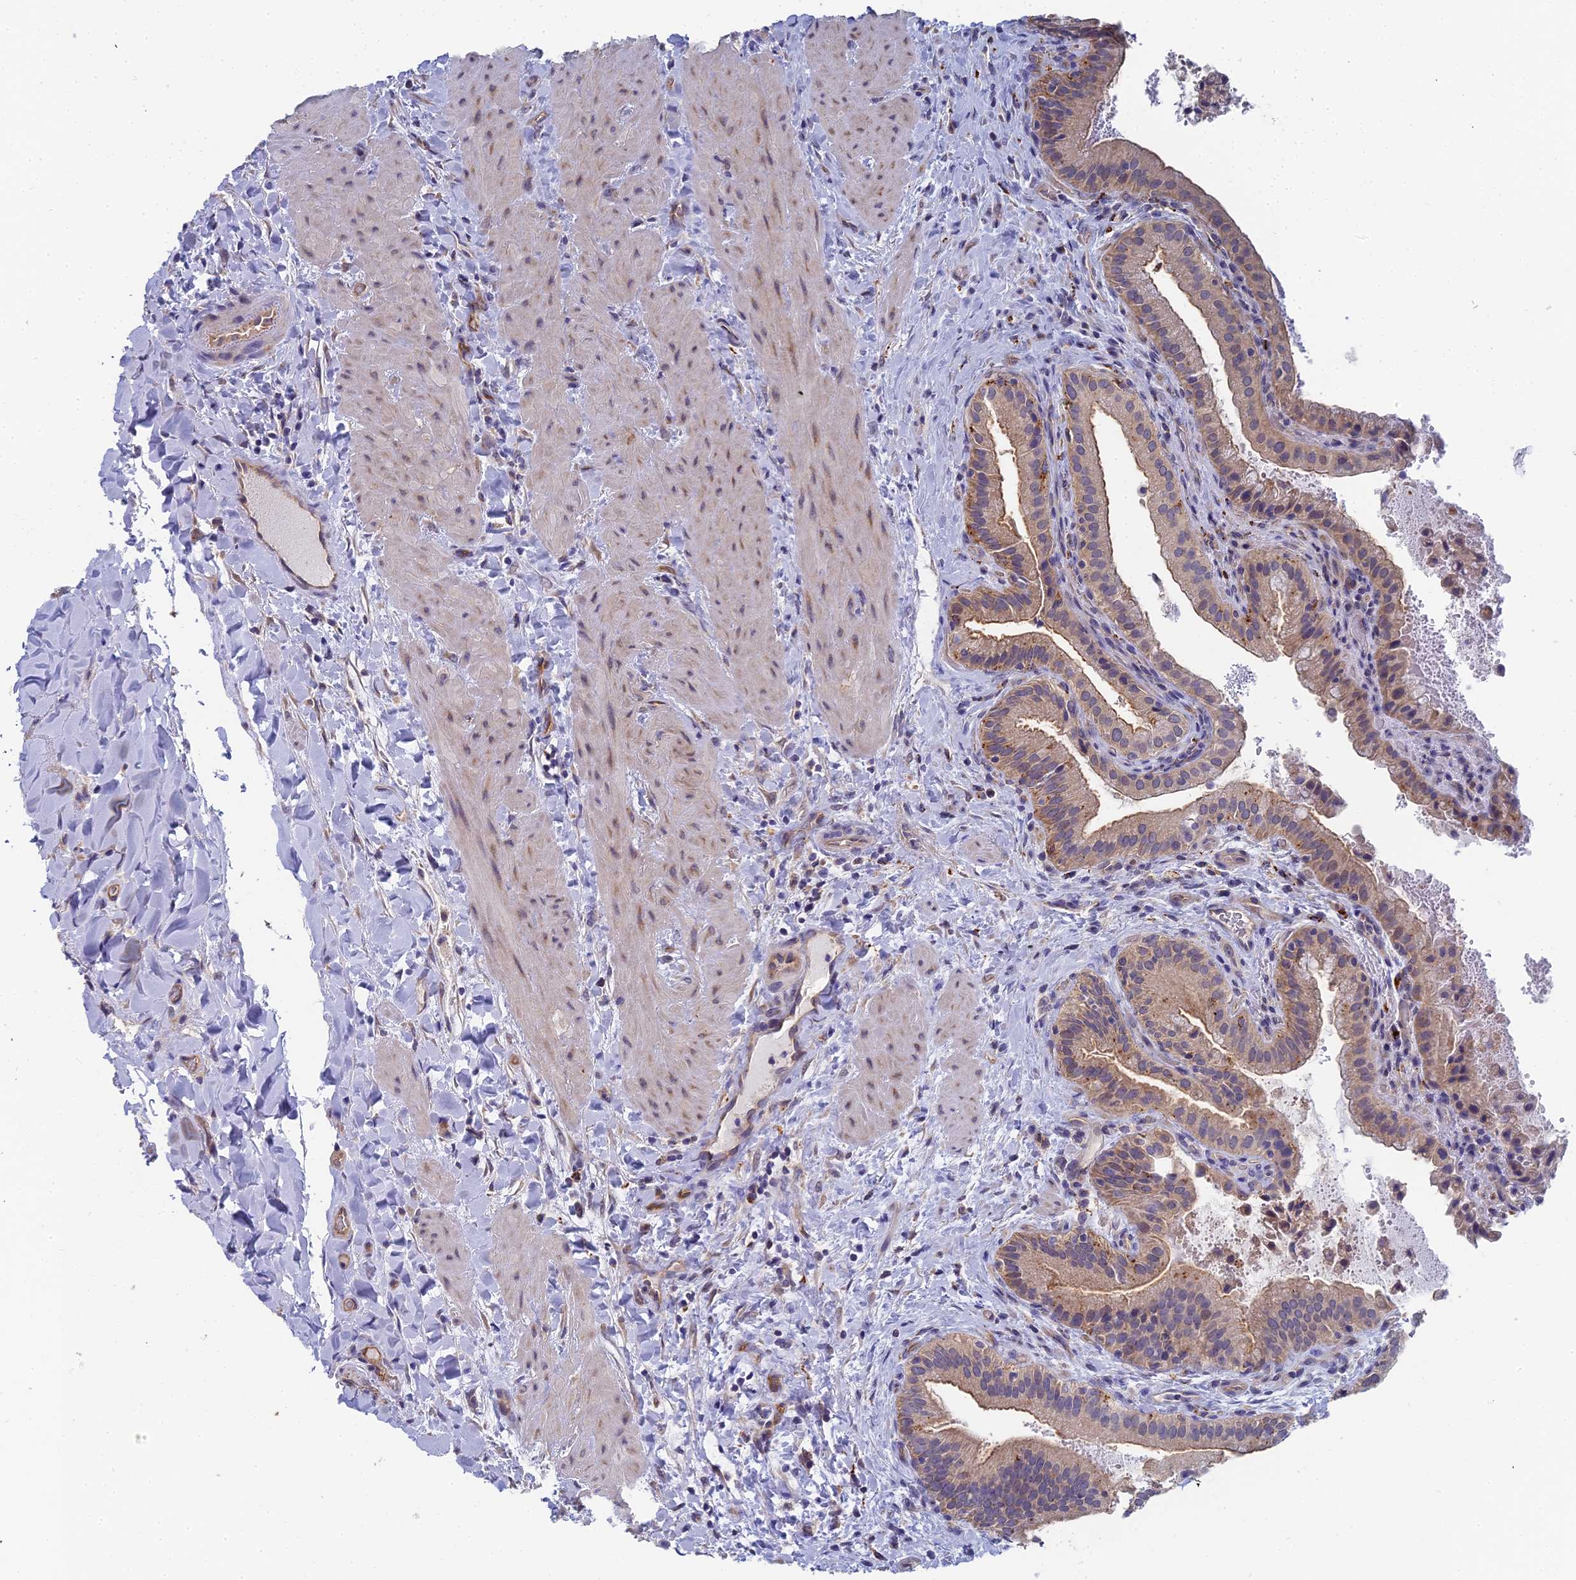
{"staining": {"intensity": "moderate", "quantity": ">75%", "location": "cytoplasmic/membranous"}, "tissue": "gallbladder", "cell_type": "Glandular cells", "image_type": "normal", "snomed": [{"axis": "morphology", "description": "Normal tissue, NOS"}, {"axis": "topography", "description": "Gallbladder"}], "caption": "A high-resolution image shows immunohistochemistry staining of benign gallbladder, which displays moderate cytoplasmic/membranous positivity in approximately >75% of glandular cells. The staining was performed using DAB to visualize the protein expression in brown, while the nuclei were stained in blue with hematoxylin (Magnification: 20x).", "gene": "RDX", "patient": {"sex": "male", "age": 24}}